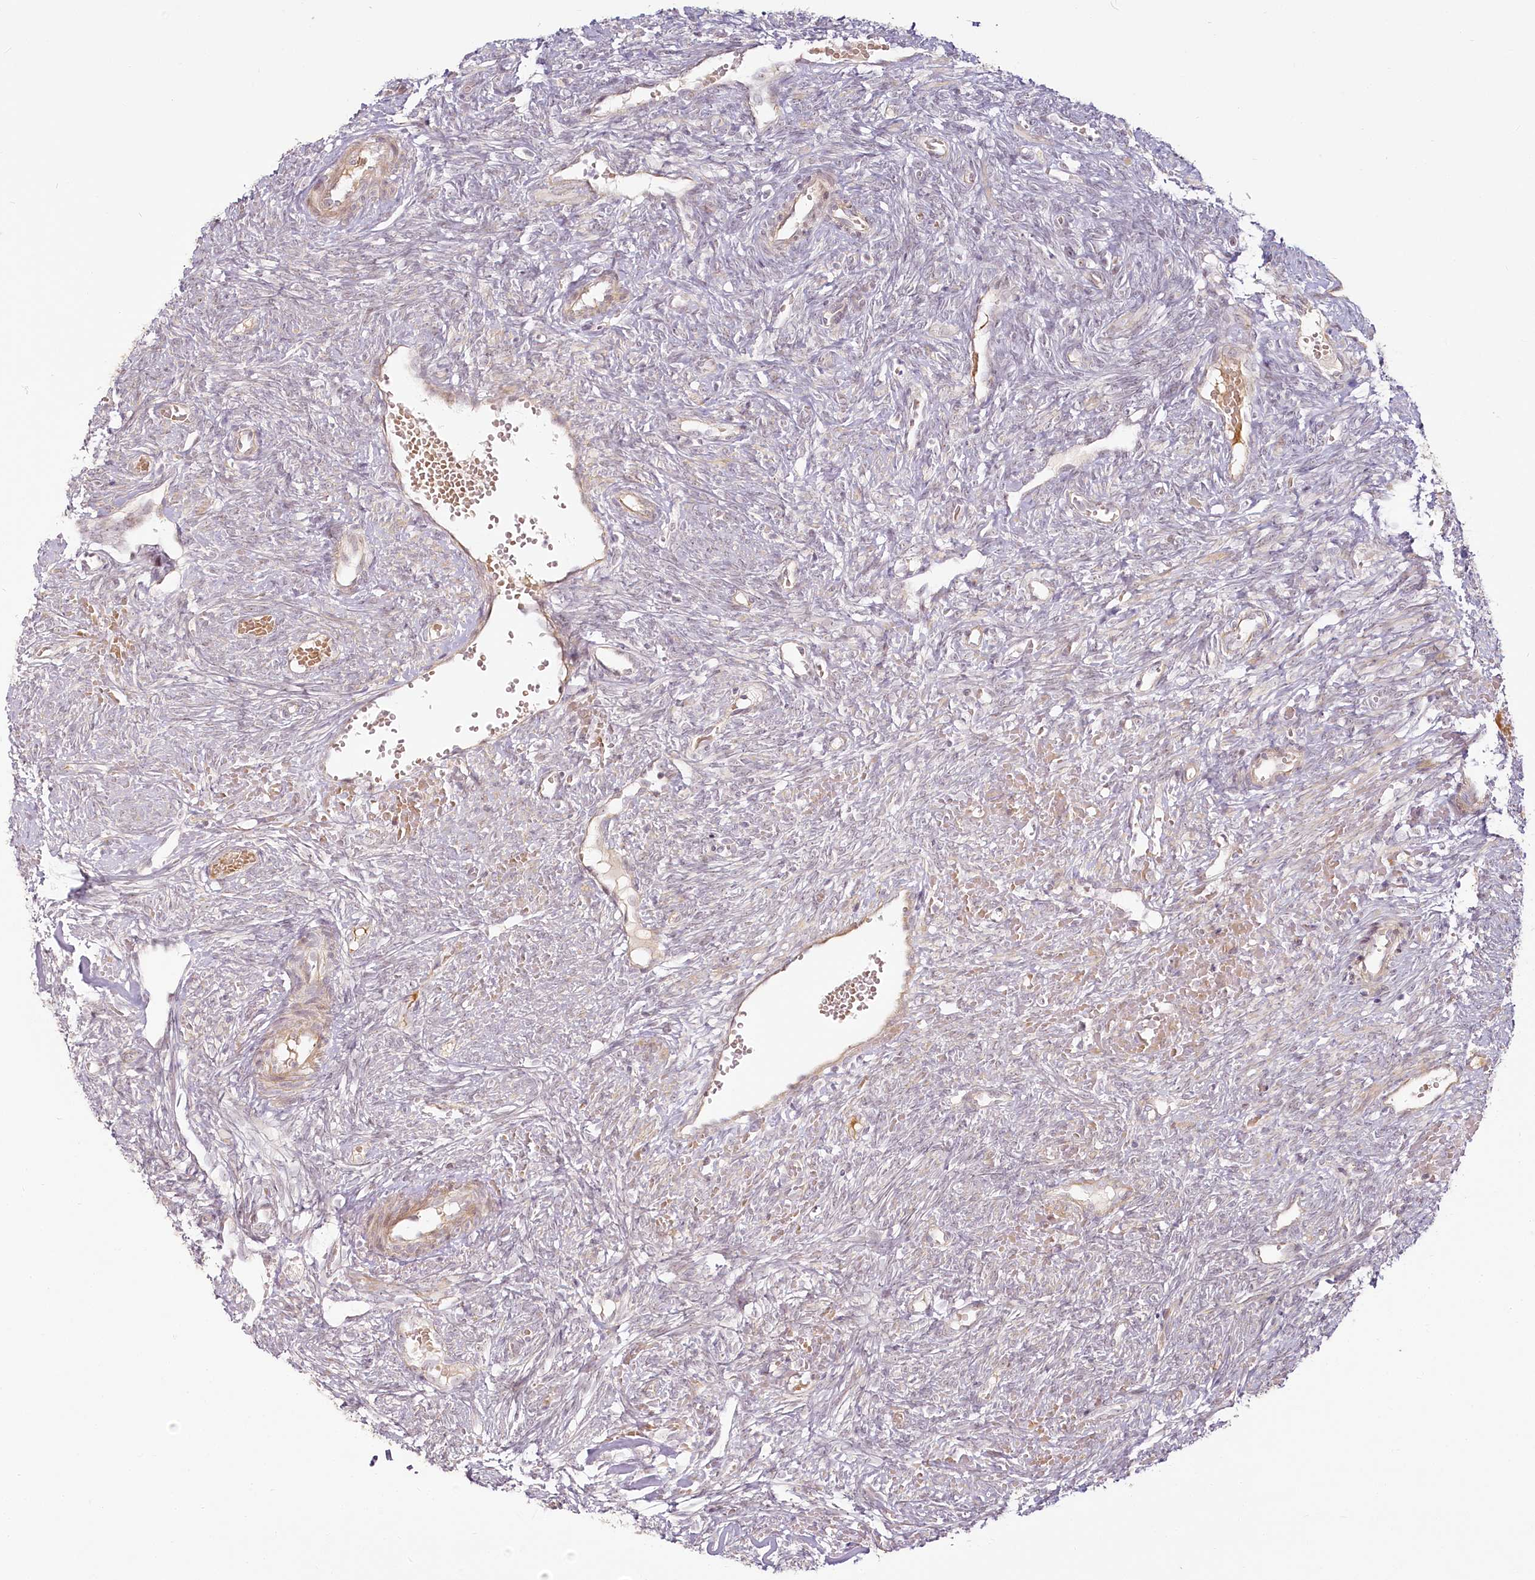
{"staining": {"intensity": "weak", "quantity": ">75%", "location": "cytoplasmic/membranous"}, "tissue": "ovary", "cell_type": "Follicle cells", "image_type": "normal", "snomed": [{"axis": "morphology", "description": "Normal tissue, NOS"}, {"axis": "topography", "description": "Ovary"}], "caption": "Benign ovary displays weak cytoplasmic/membranous positivity in about >75% of follicle cells.", "gene": "EXOSC7", "patient": {"sex": "female", "age": 41}}